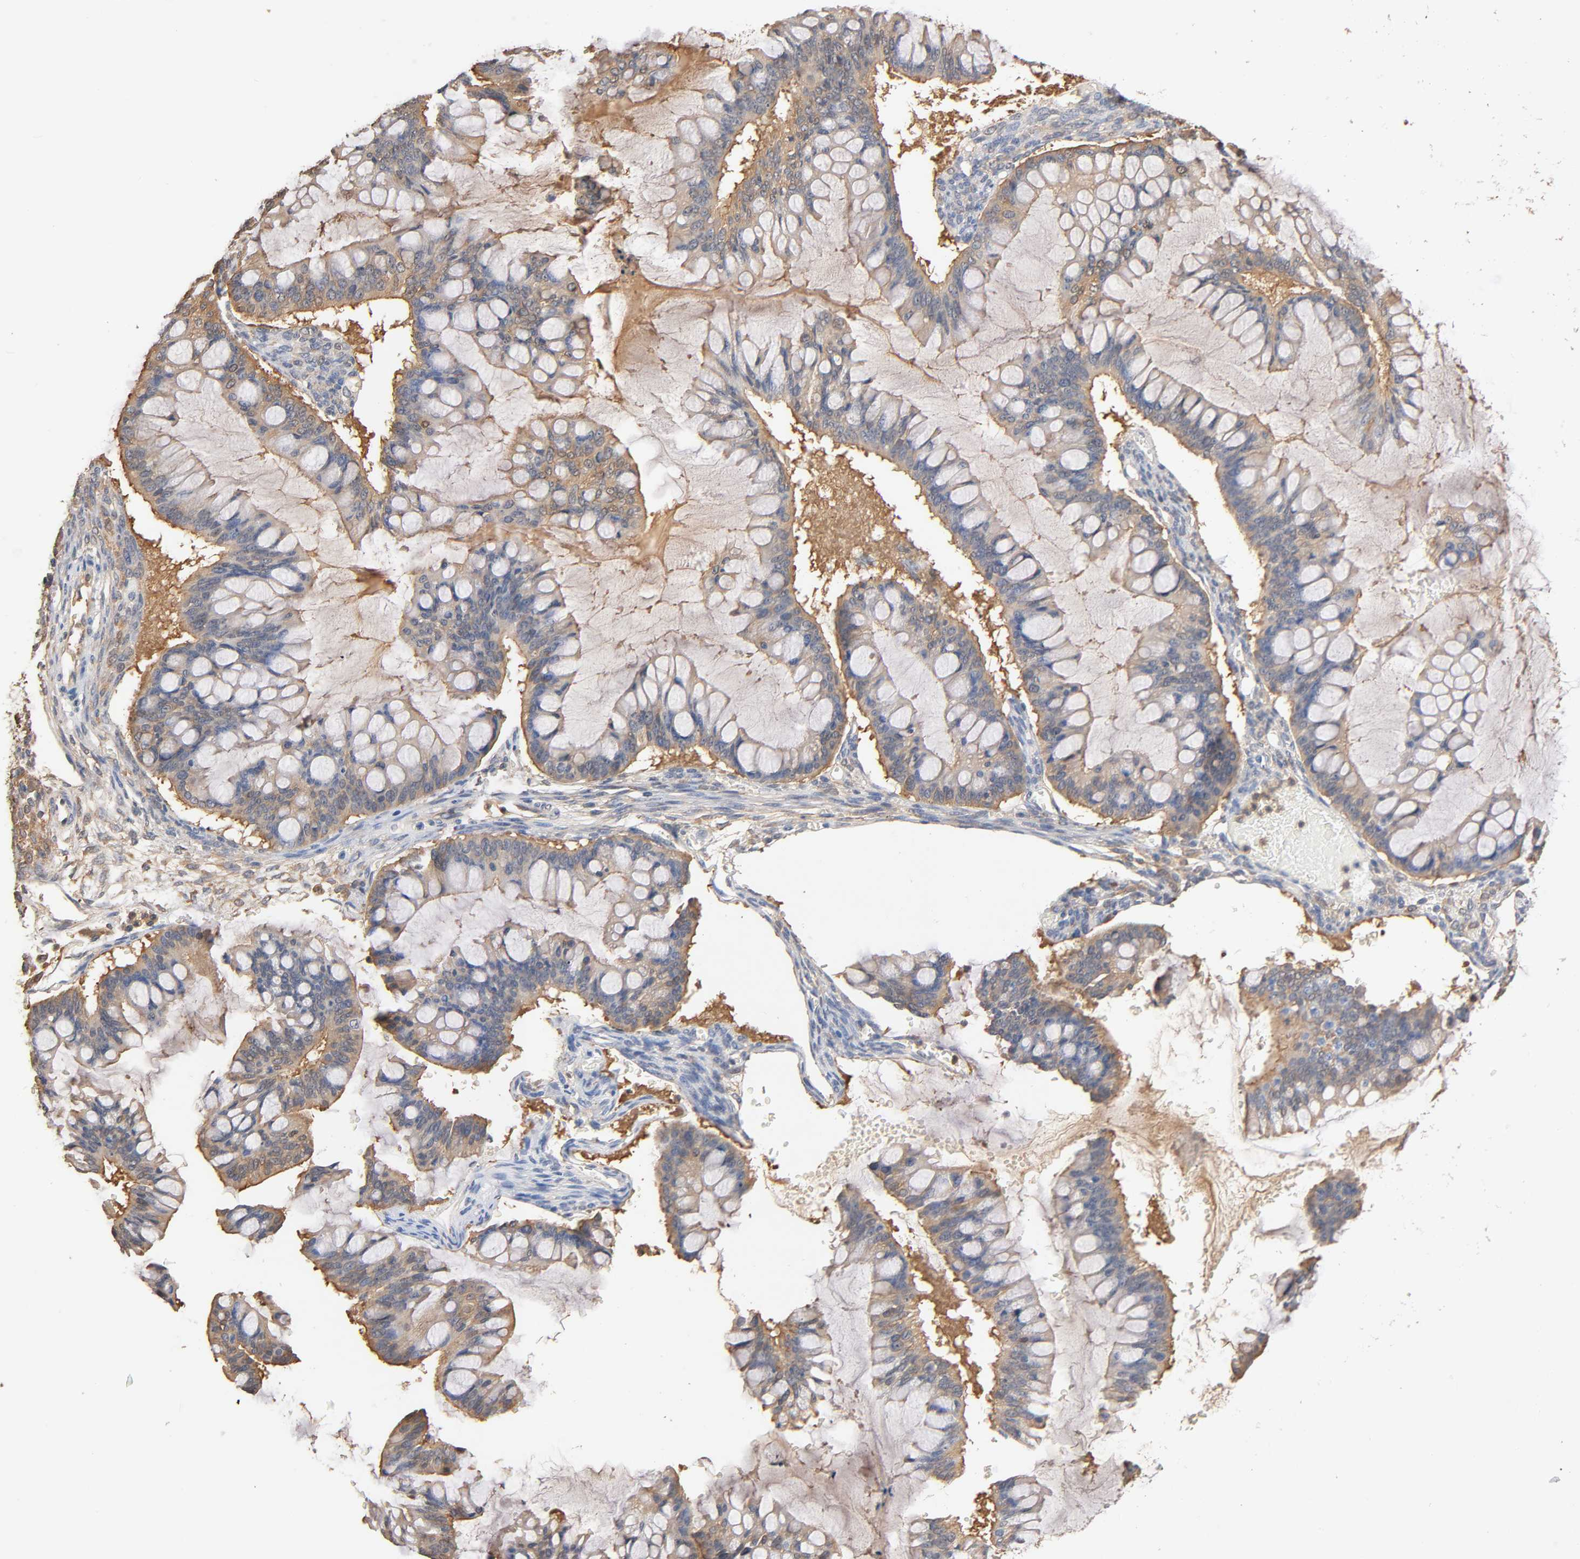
{"staining": {"intensity": "weak", "quantity": ">75%", "location": "cytoplasmic/membranous"}, "tissue": "ovarian cancer", "cell_type": "Tumor cells", "image_type": "cancer", "snomed": [{"axis": "morphology", "description": "Cystadenocarcinoma, mucinous, NOS"}, {"axis": "topography", "description": "Ovary"}], "caption": "Protein staining of mucinous cystadenocarcinoma (ovarian) tissue reveals weak cytoplasmic/membranous positivity in about >75% of tumor cells. The protein is stained brown, and the nuclei are stained in blue (DAB IHC with brightfield microscopy, high magnification).", "gene": "ALDOA", "patient": {"sex": "female", "age": 73}}